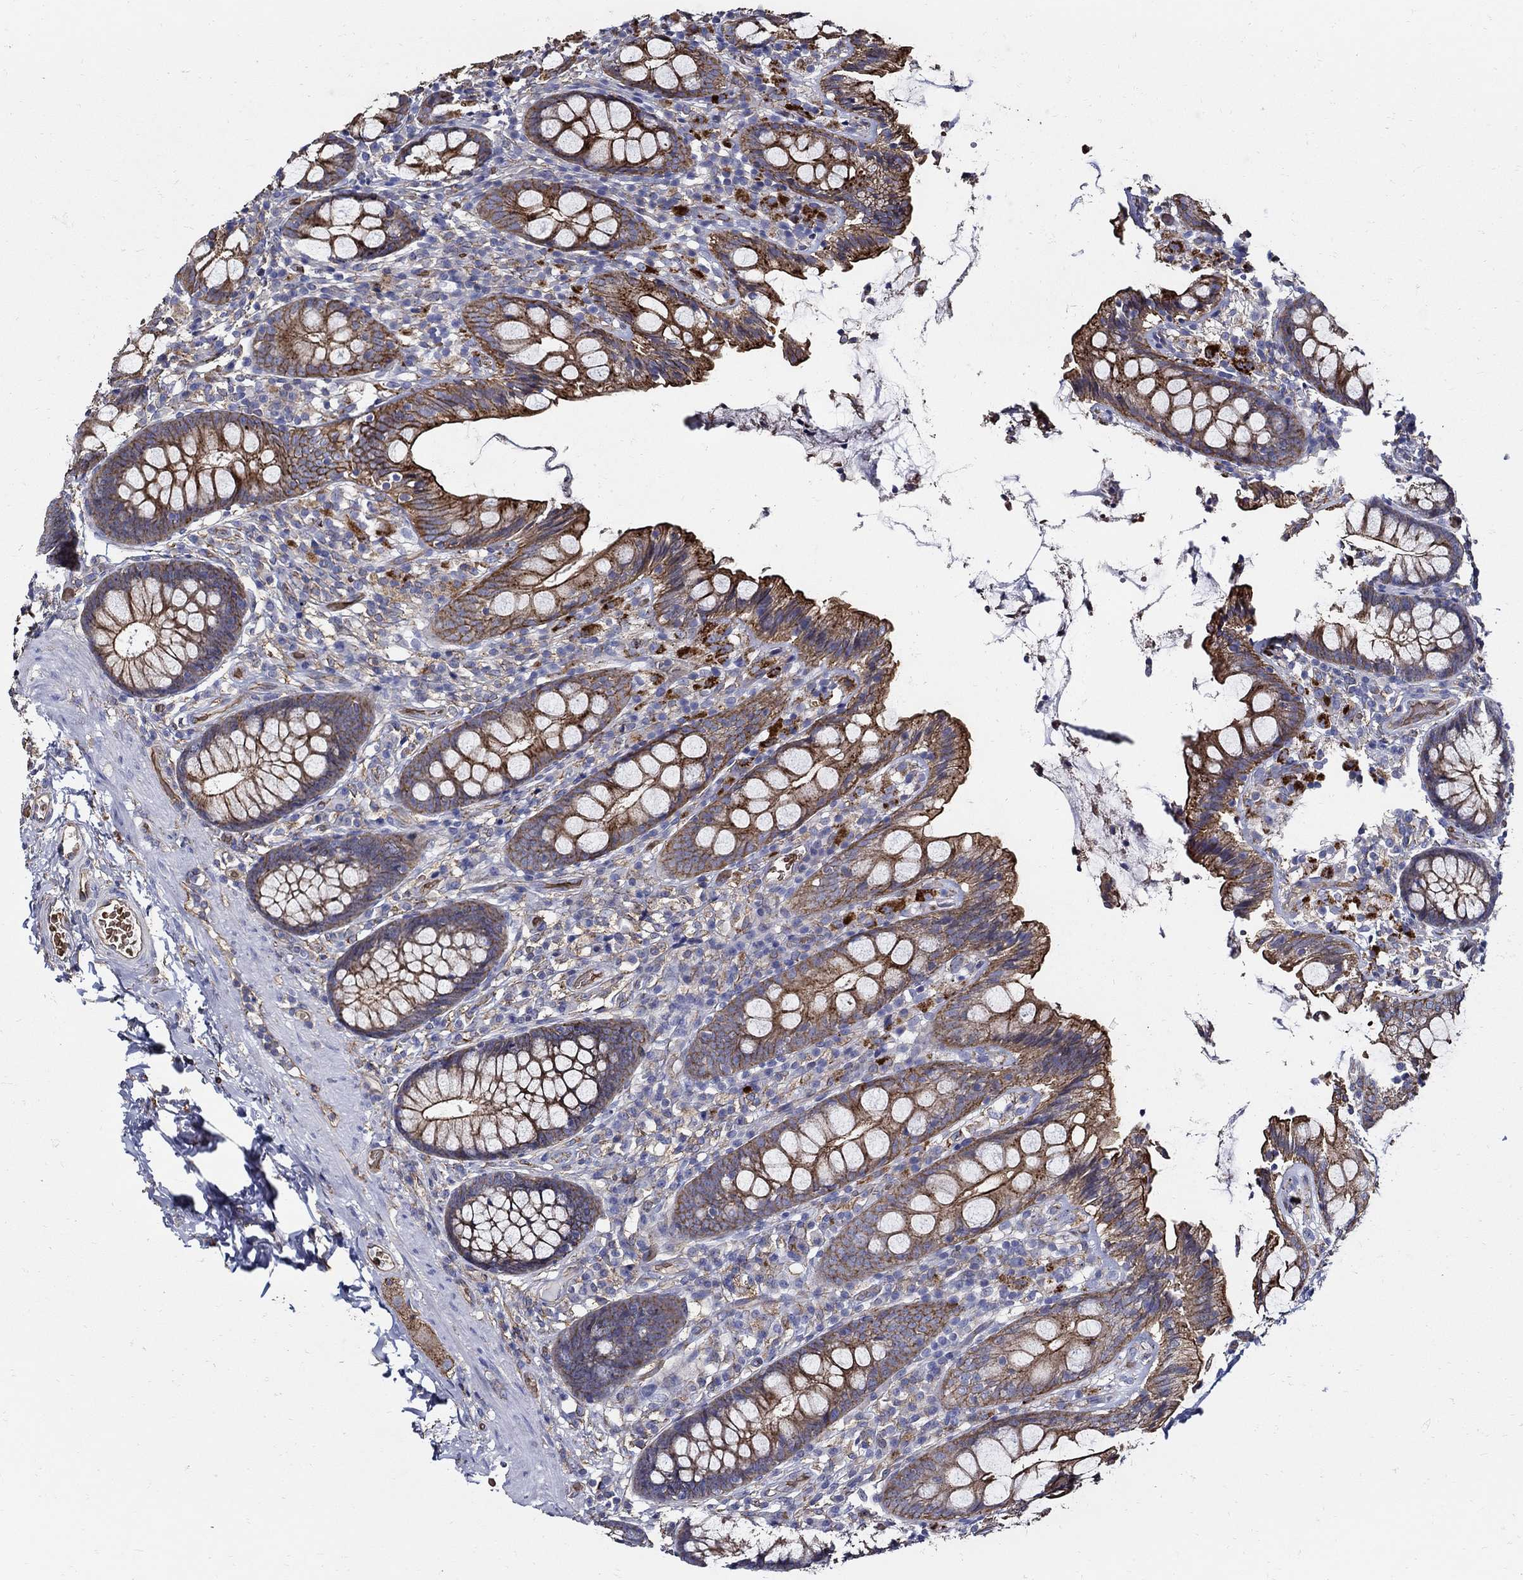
{"staining": {"intensity": "strong", "quantity": "<25%", "location": "cytoplasmic/membranous"}, "tissue": "colon", "cell_type": "Endothelial cells", "image_type": "normal", "snomed": [{"axis": "morphology", "description": "Normal tissue, NOS"}, {"axis": "topography", "description": "Colon"}], "caption": "Endothelial cells exhibit medium levels of strong cytoplasmic/membranous positivity in about <25% of cells in benign human colon. (DAB IHC, brown staining for protein, blue staining for nuclei).", "gene": "APBB3", "patient": {"sex": "female", "age": 86}}